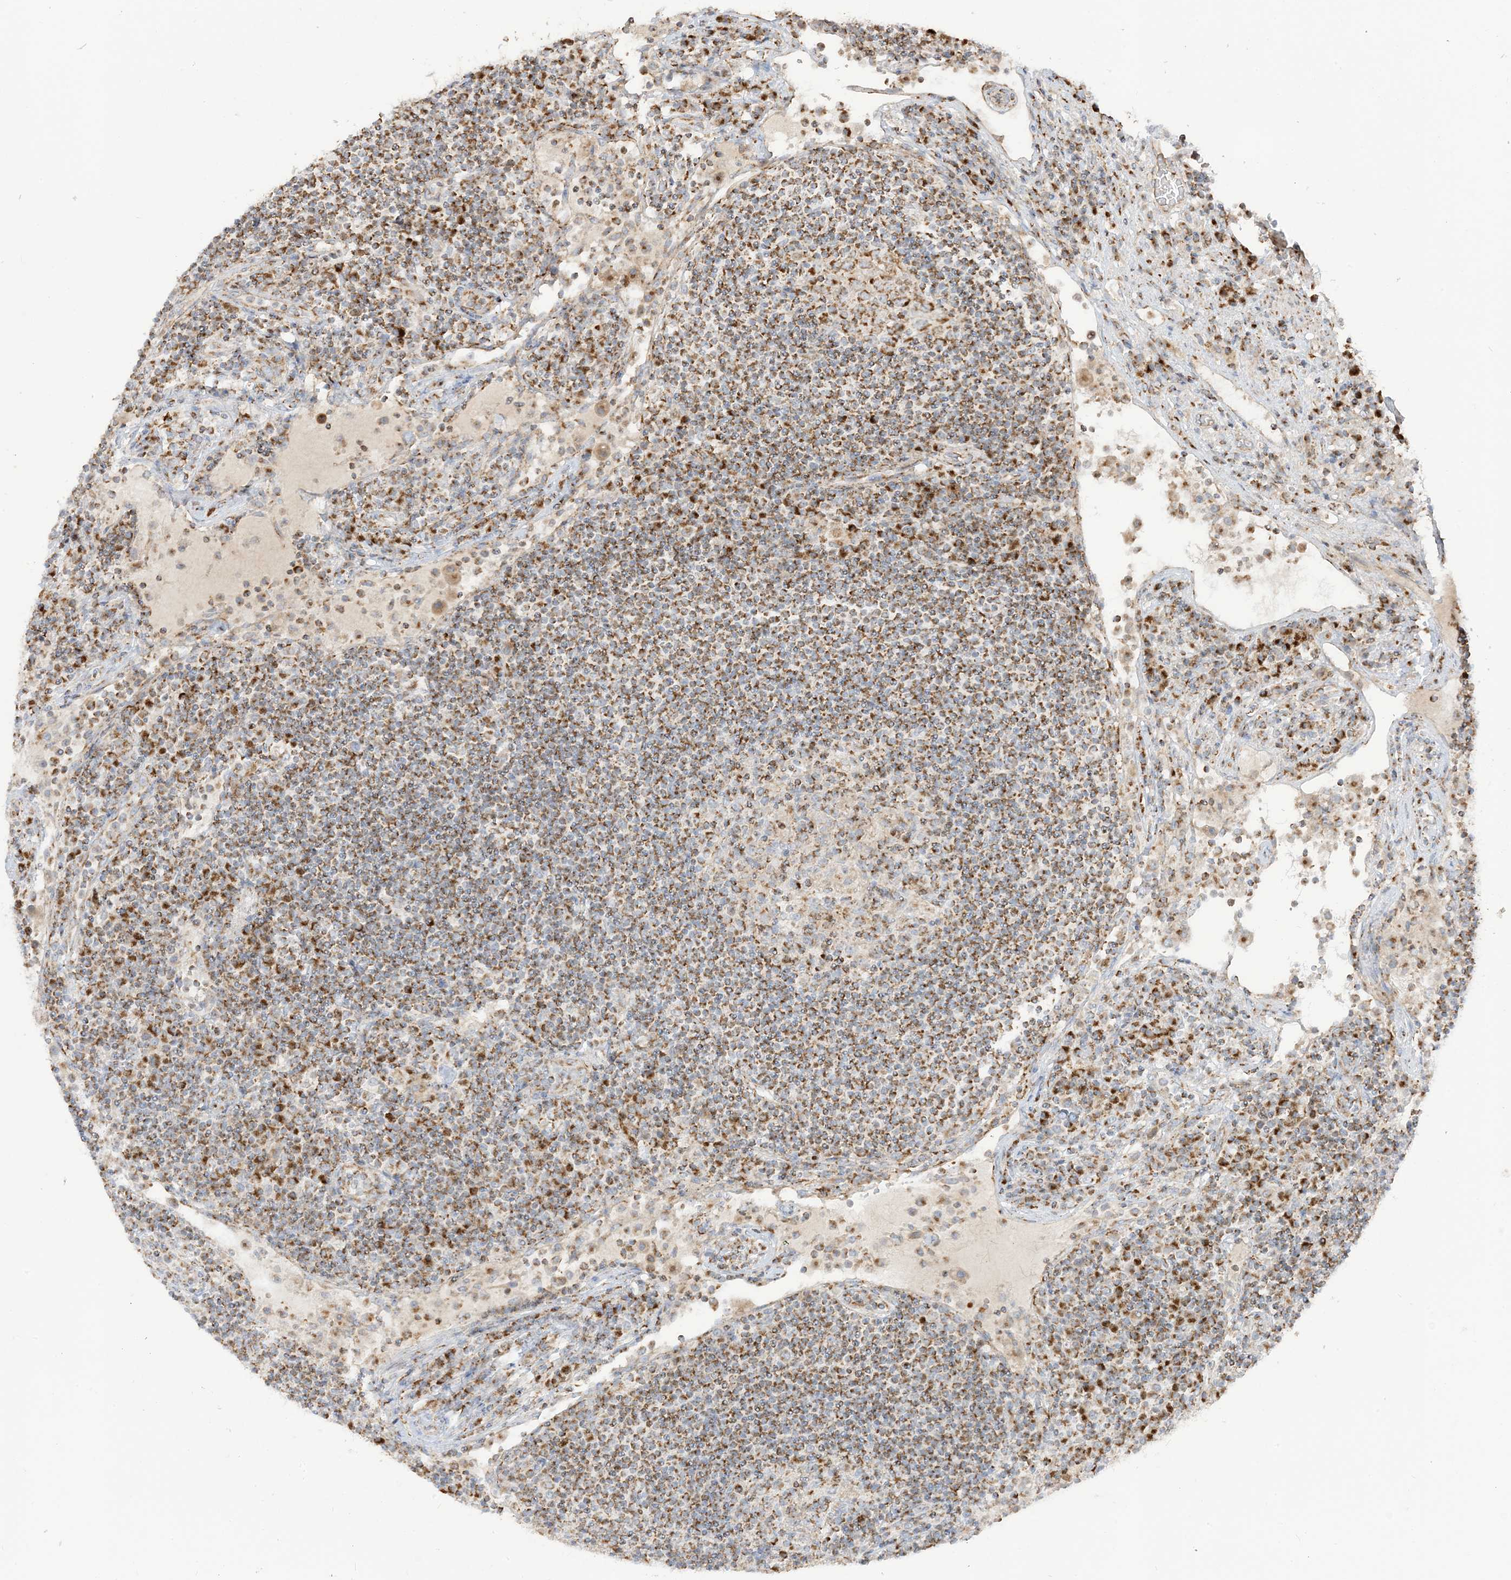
{"staining": {"intensity": "moderate", "quantity": ">75%", "location": "cytoplasmic/membranous"}, "tissue": "lymph node", "cell_type": "Germinal center cells", "image_type": "normal", "snomed": [{"axis": "morphology", "description": "Normal tissue, NOS"}, {"axis": "topography", "description": "Lymph node"}], "caption": "Protein analysis of normal lymph node displays moderate cytoplasmic/membranous positivity in approximately >75% of germinal center cells.", "gene": "SLC25A12", "patient": {"sex": "female", "age": 53}}